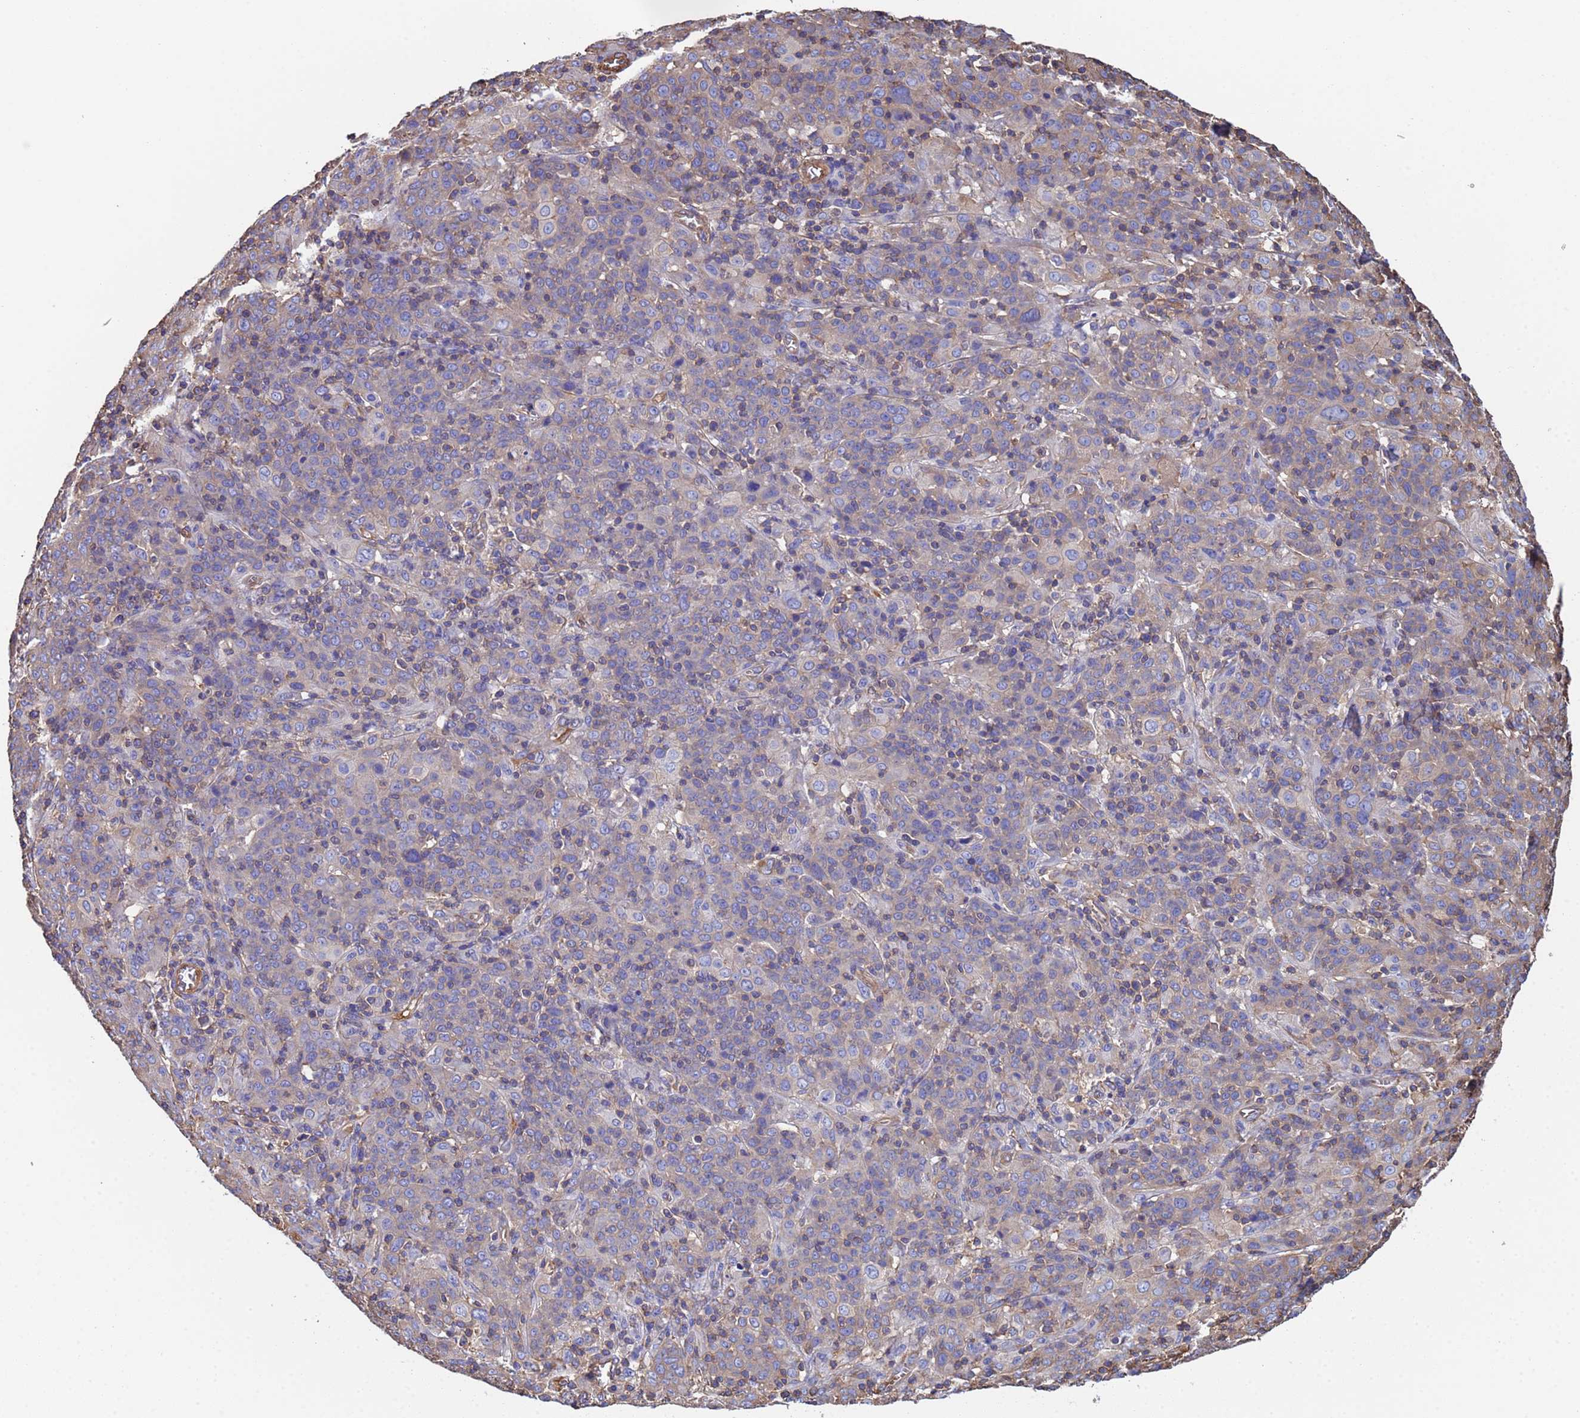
{"staining": {"intensity": "negative", "quantity": "none", "location": "none"}, "tissue": "cervical cancer", "cell_type": "Tumor cells", "image_type": "cancer", "snomed": [{"axis": "morphology", "description": "Squamous cell carcinoma, NOS"}, {"axis": "topography", "description": "Cervix"}], "caption": "Image shows no significant protein expression in tumor cells of squamous cell carcinoma (cervical).", "gene": "MYL12A", "patient": {"sex": "female", "age": 67}}